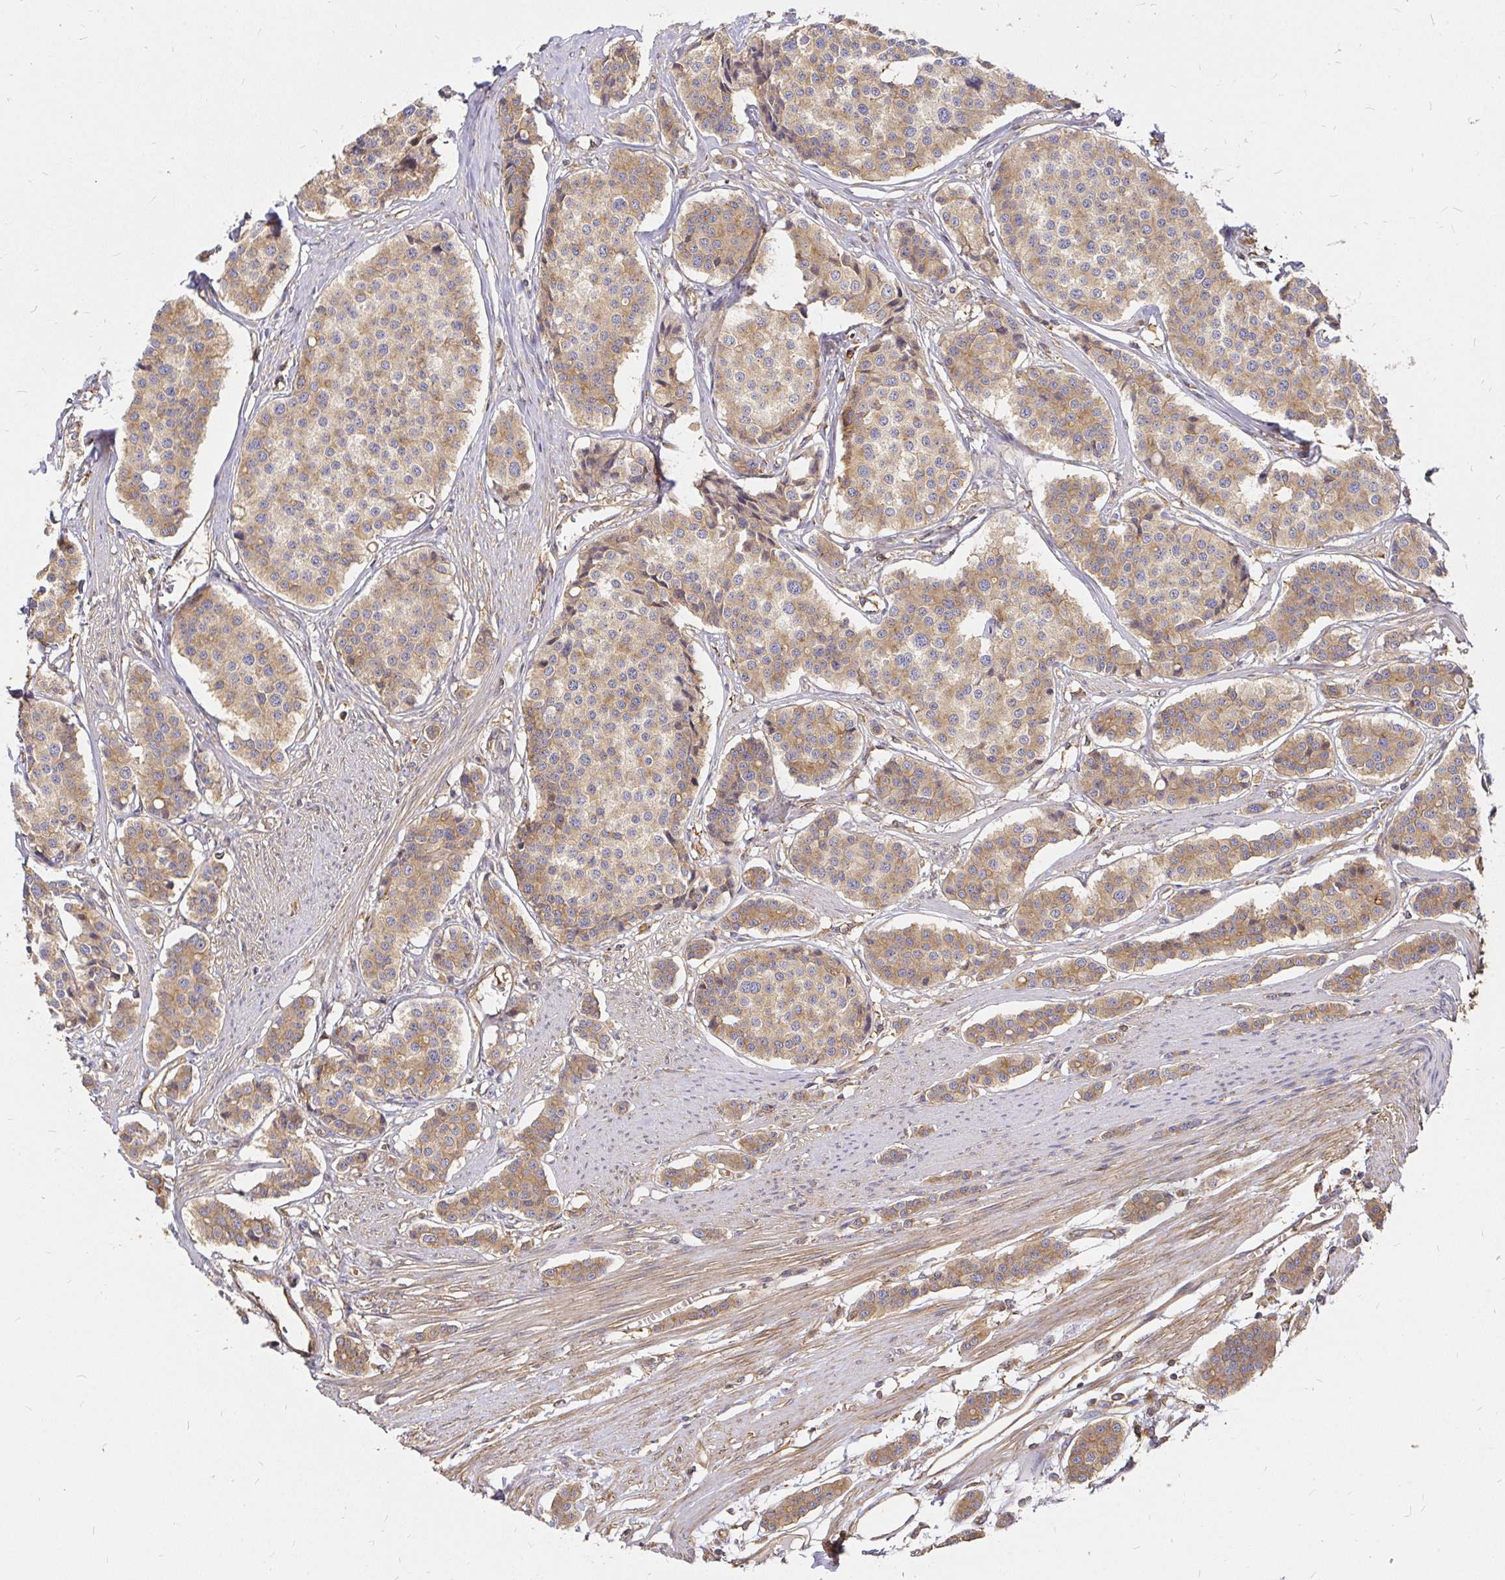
{"staining": {"intensity": "weak", "quantity": ">75%", "location": "cytoplasmic/membranous"}, "tissue": "carcinoid", "cell_type": "Tumor cells", "image_type": "cancer", "snomed": [{"axis": "morphology", "description": "Carcinoid, malignant, NOS"}, {"axis": "topography", "description": "Small intestine"}], "caption": "Carcinoid was stained to show a protein in brown. There is low levels of weak cytoplasmic/membranous expression in about >75% of tumor cells.", "gene": "KIF5B", "patient": {"sex": "male", "age": 60}}